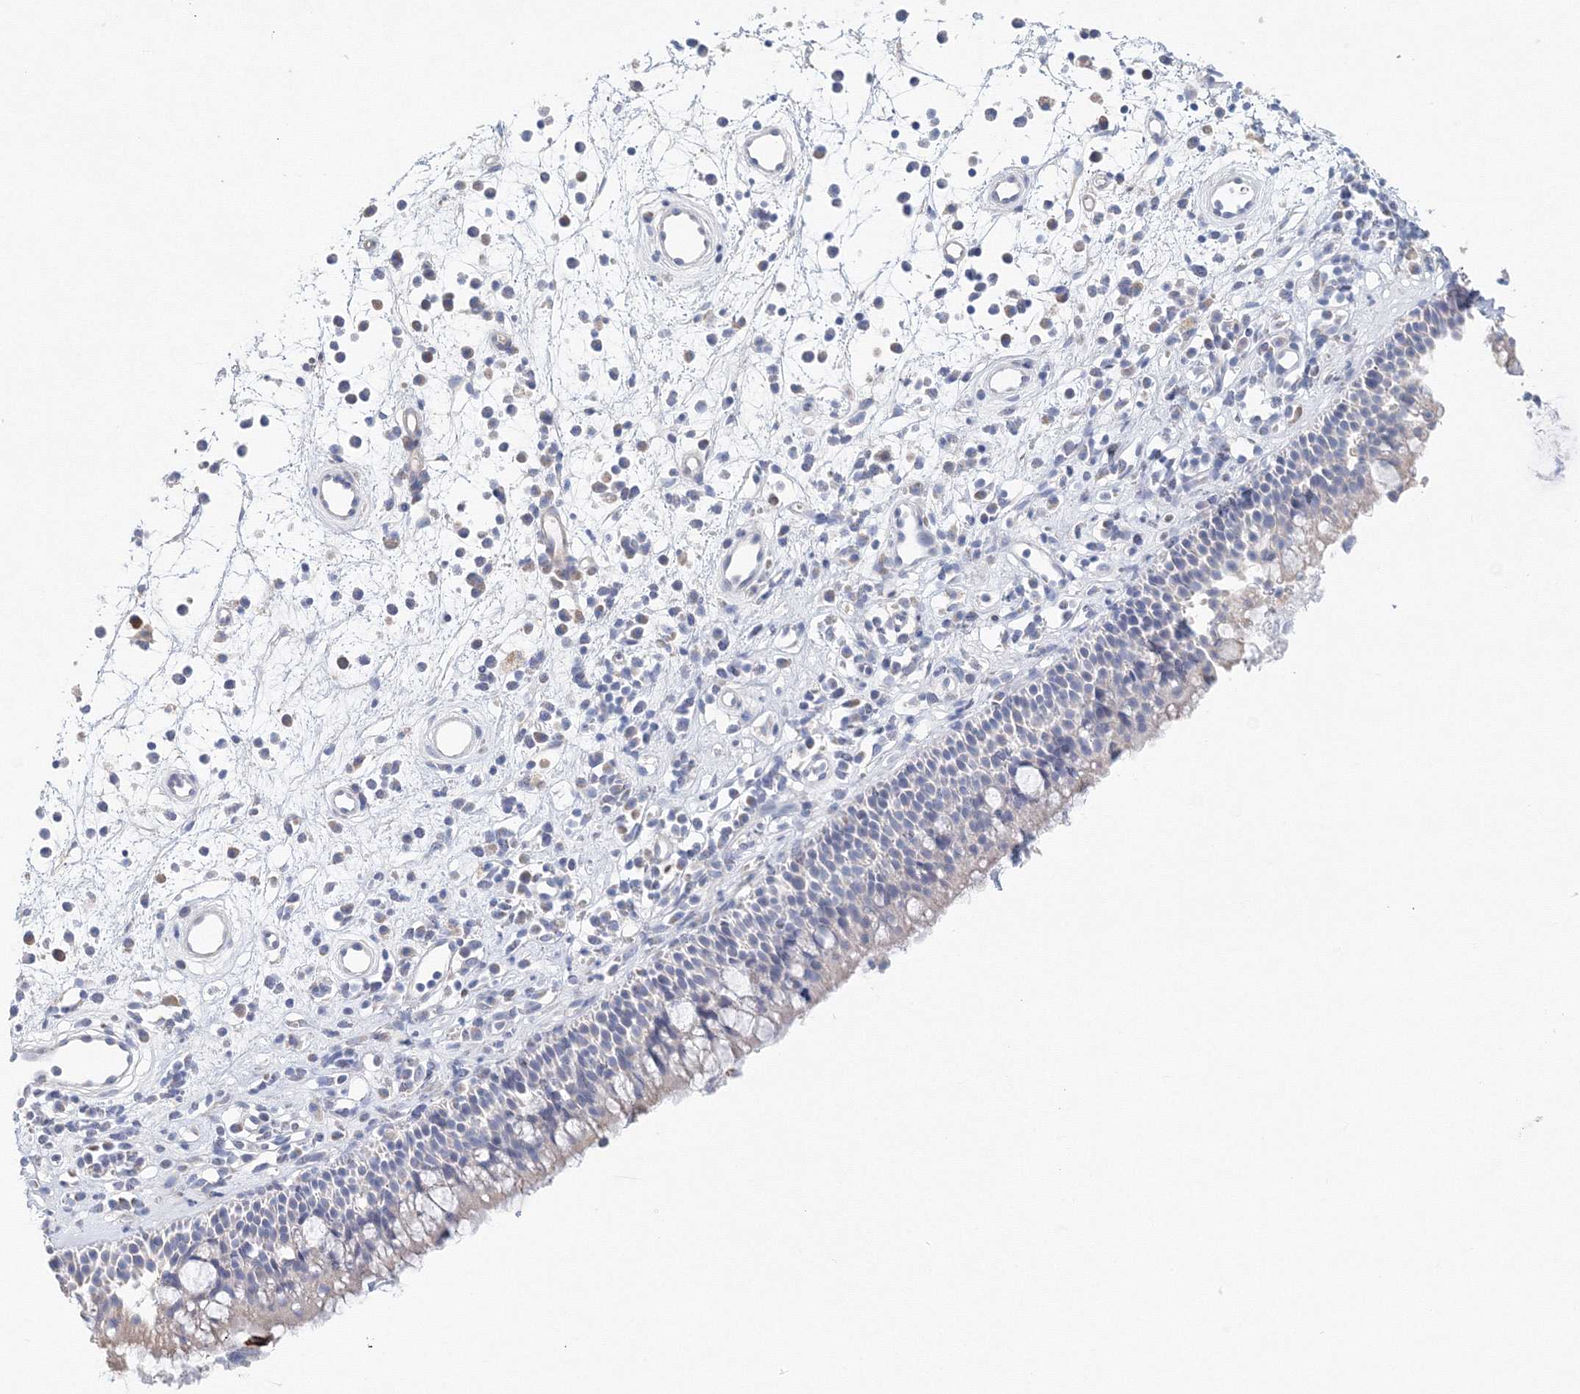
{"staining": {"intensity": "negative", "quantity": "none", "location": "none"}, "tissue": "nasopharynx", "cell_type": "Respiratory epithelial cells", "image_type": "normal", "snomed": [{"axis": "morphology", "description": "Normal tissue, NOS"}, {"axis": "morphology", "description": "Inflammation, NOS"}, {"axis": "morphology", "description": "Malignant melanoma, Metastatic site"}, {"axis": "topography", "description": "Nasopharynx"}], "caption": "High power microscopy image of an immunohistochemistry micrograph of normal nasopharynx, revealing no significant positivity in respiratory epithelial cells. (DAB (3,3'-diaminobenzidine) immunohistochemistry visualized using brightfield microscopy, high magnification).", "gene": "LRRIQ4", "patient": {"sex": "male", "age": 70}}